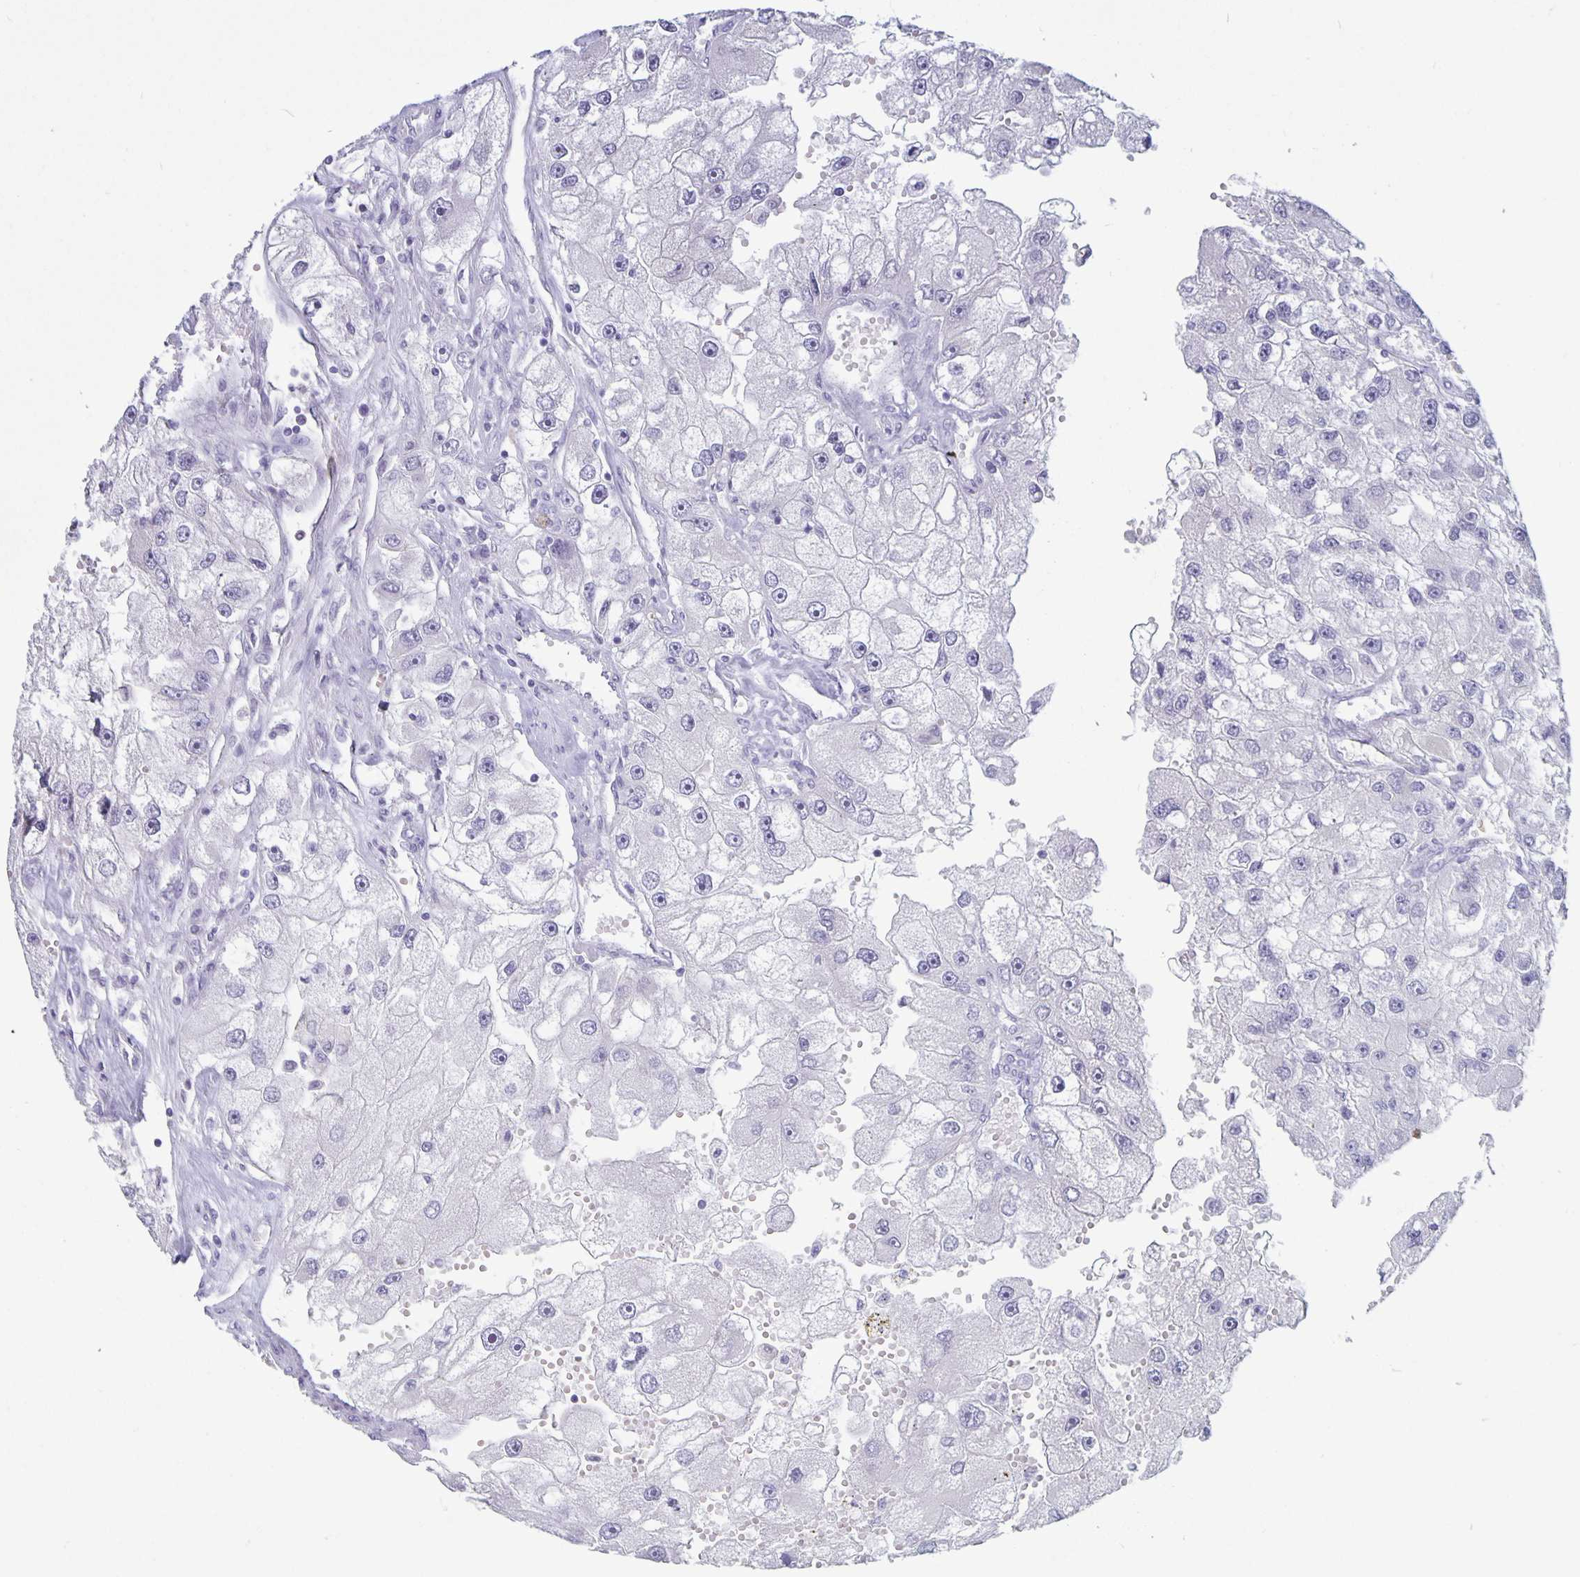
{"staining": {"intensity": "negative", "quantity": "none", "location": "none"}, "tissue": "renal cancer", "cell_type": "Tumor cells", "image_type": "cancer", "snomed": [{"axis": "morphology", "description": "Adenocarcinoma, NOS"}, {"axis": "topography", "description": "Kidney"}], "caption": "Immunohistochemistry (IHC) of human adenocarcinoma (renal) exhibits no expression in tumor cells.", "gene": "PLCB3", "patient": {"sex": "male", "age": 63}}